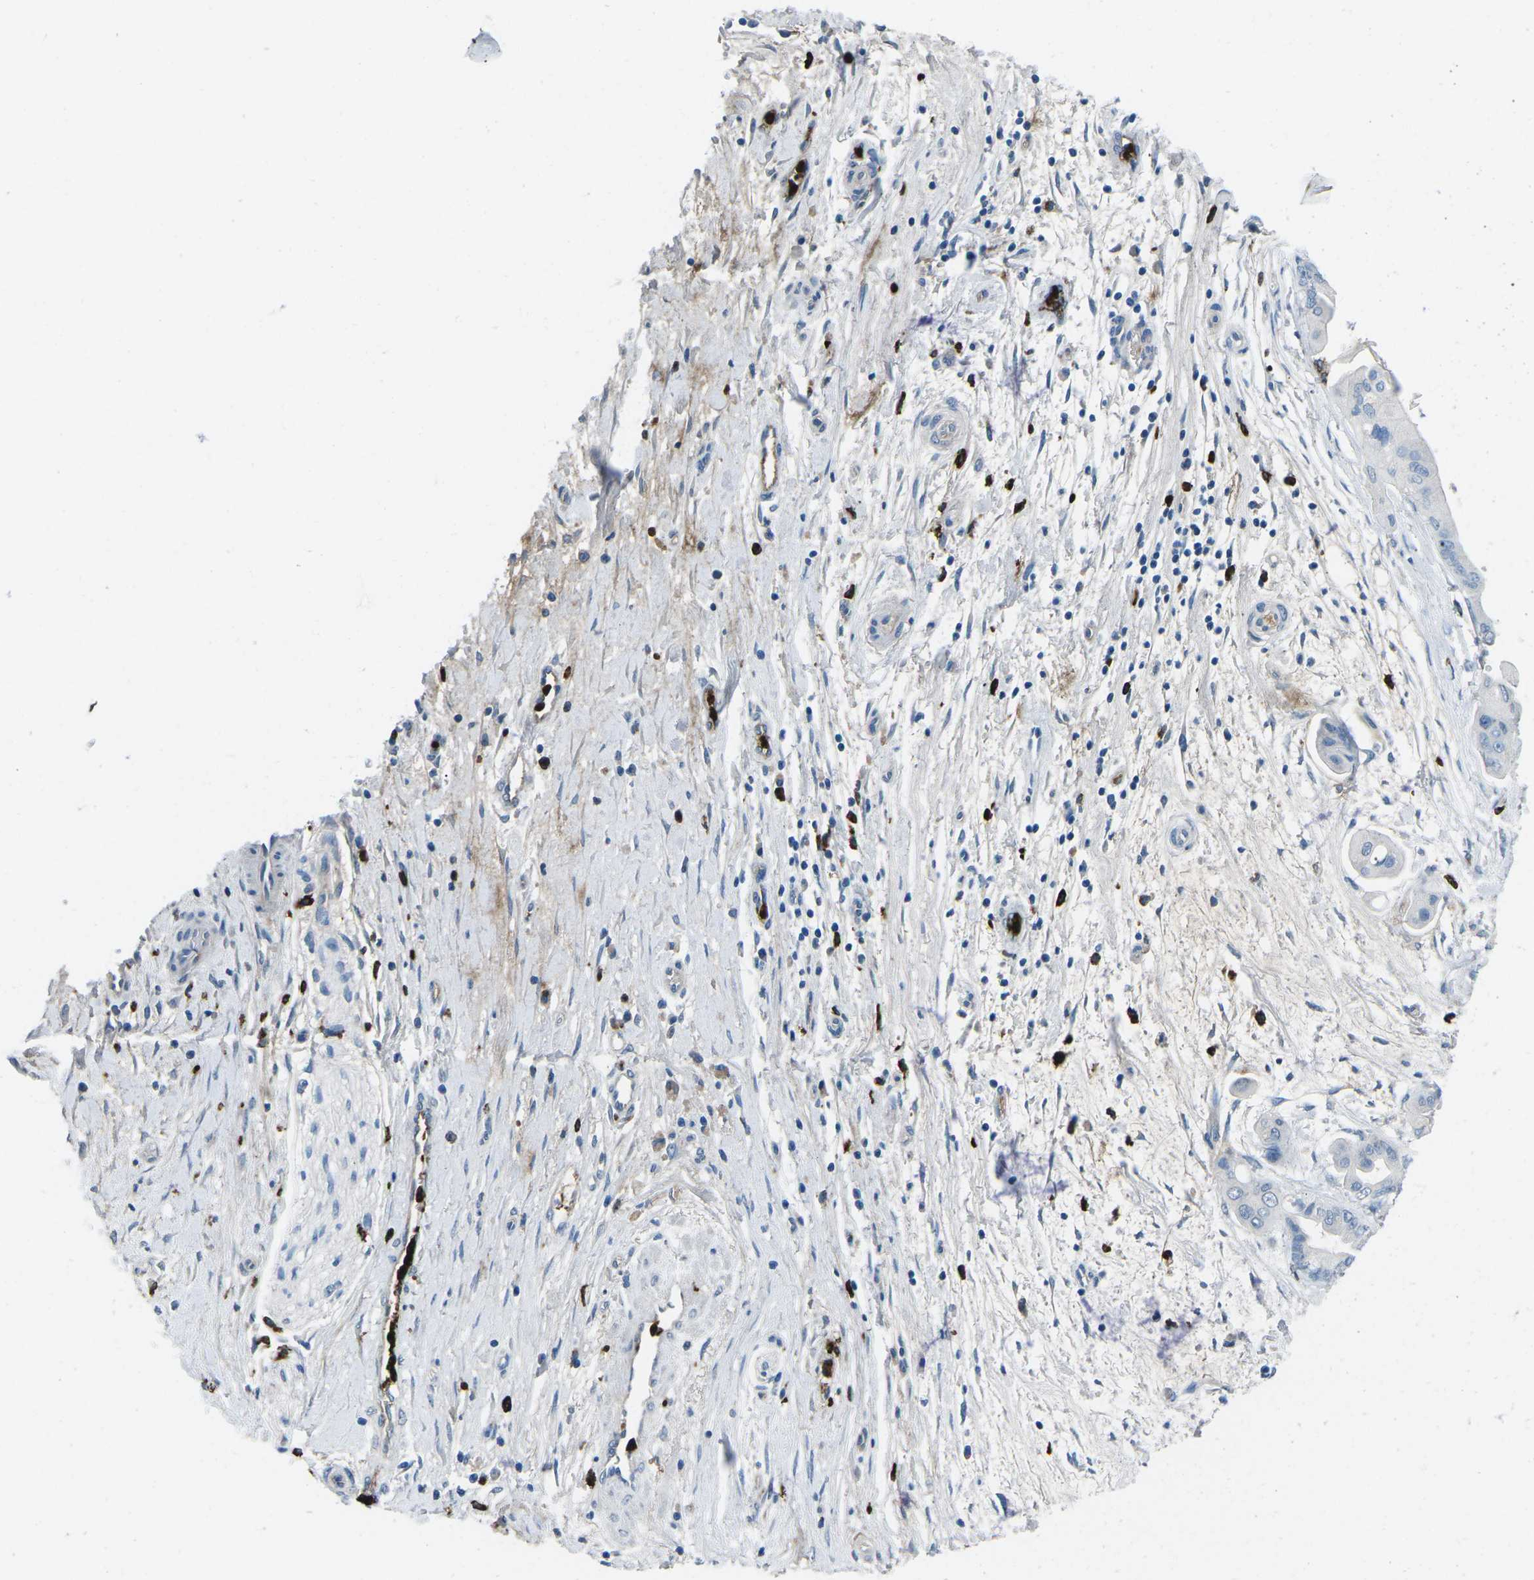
{"staining": {"intensity": "negative", "quantity": "none", "location": "none"}, "tissue": "pancreatic cancer", "cell_type": "Tumor cells", "image_type": "cancer", "snomed": [{"axis": "morphology", "description": "Adenocarcinoma, NOS"}, {"axis": "topography", "description": "Pancreas"}], "caption": "Pancreatic adenocarcinoma stained for a protein using IHC reveals no positivity tumor cells.", "gene": "FCN1", "patient": {"sex": "female", "age": 75}}